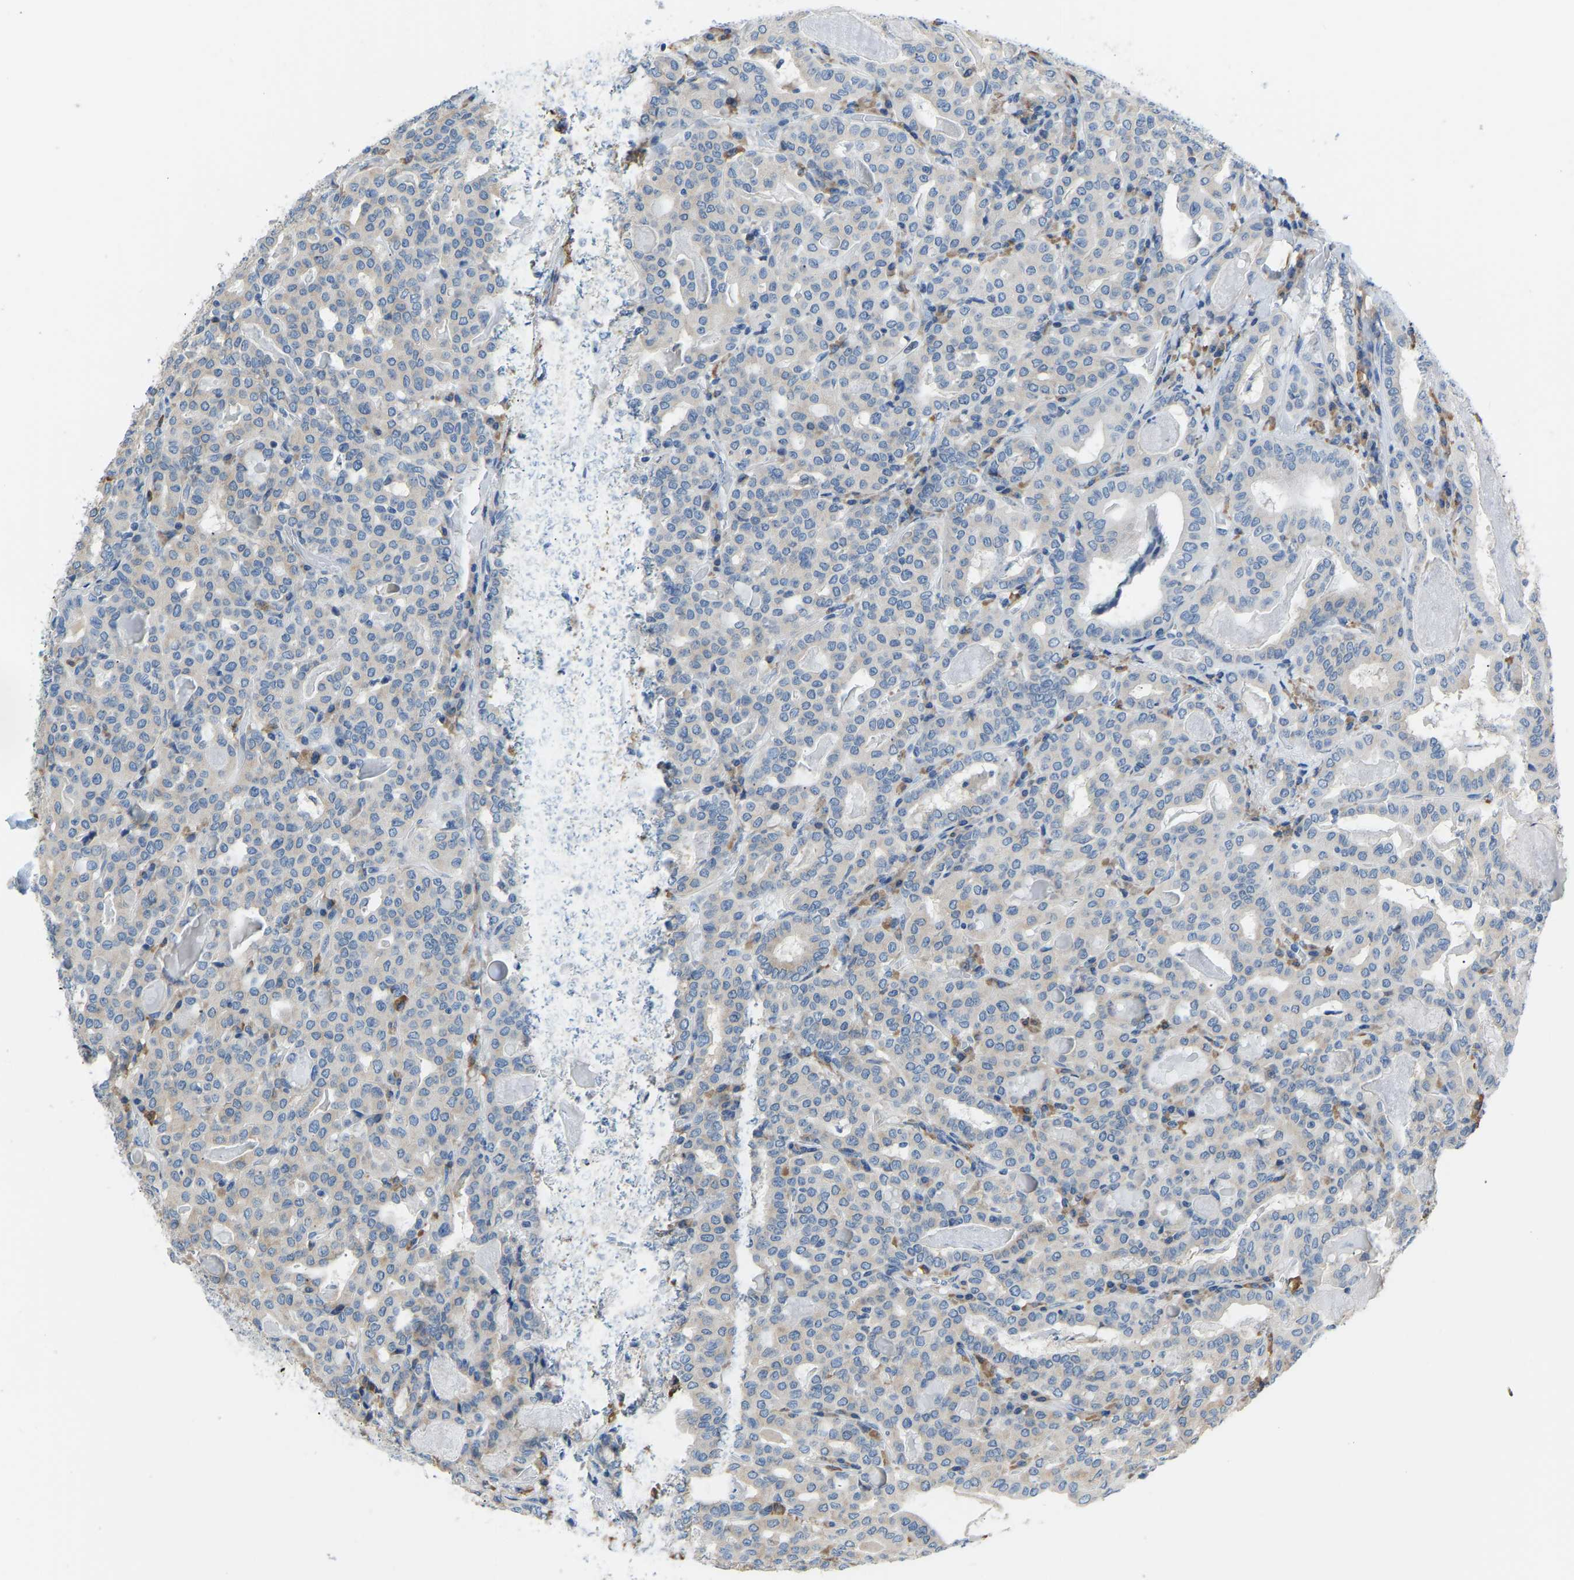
{"staining": {"intensity": "weak", "quantity": "<25%", "location": "cytoplasmic/membranous"}, "tissue": "thyroid cancer", "cell_type": "Tumor cells", "image_type": "cancer", "snomed": [{"axis": "morphology", "description": "Papillary adenocarcinoma, NOS"}, {"axis": "topography", "description": "Thyroid gland"}], "caption": "The image reveals no significant staining in tumor cells of thyroid cancer.", "gene": "VRK1", "patient": {"sex": "female", "age": 42}}